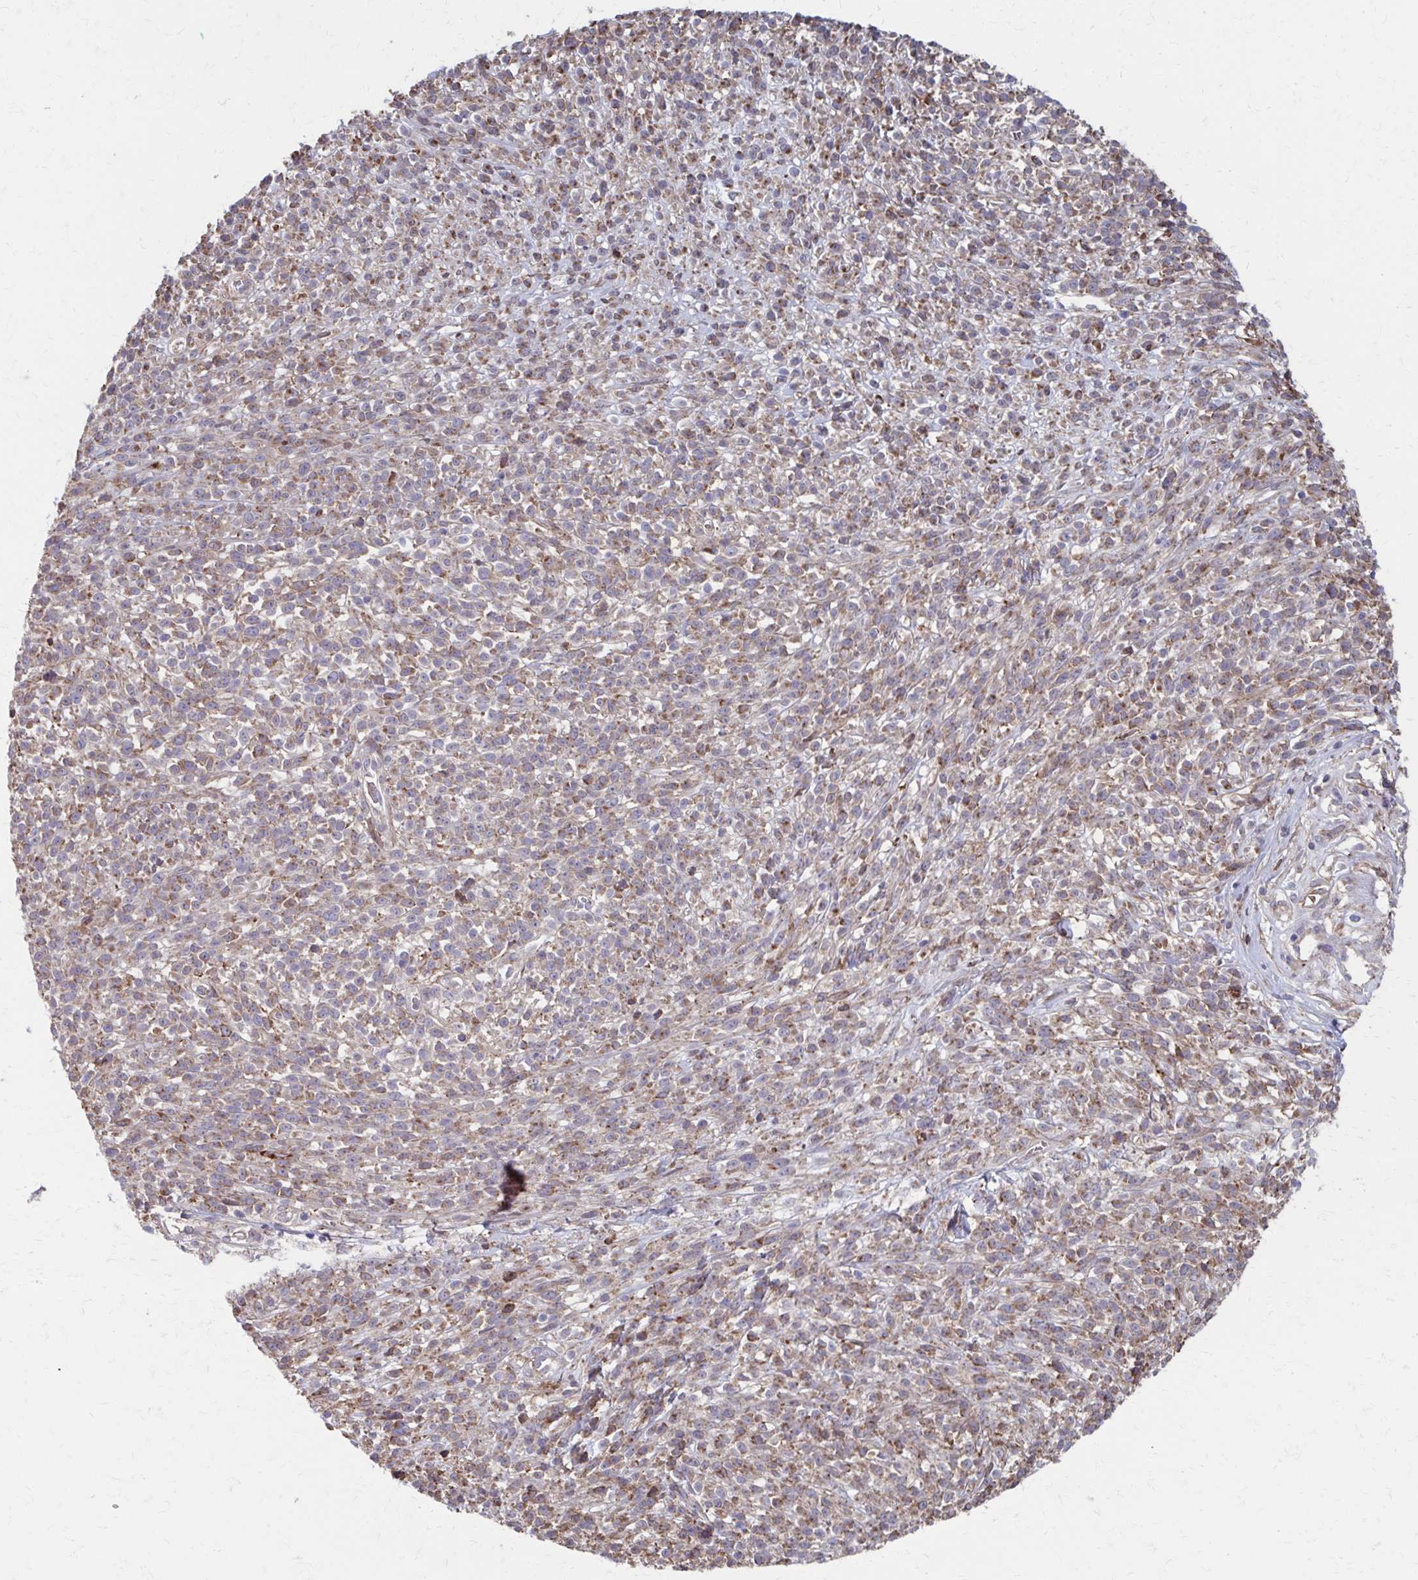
{"staining": {"intensity": "weak", "quantity": ">75%", "location": "cytoplasmic/membranous"}, "tissue": "melanoma", "cell_type": "Tumor cells", "image_type": "cancer", "snomed": [{"axis": "morphology", "description": "Malignant melanoma, NOS"}, {"axis": "topography", "description": "Skin"}, {"axis": "topography", "description": "Skin of trunk"}], "caption": "Immunohistochemical staining of malignant melanoma reveals weak cytoplasmic/membranous protein positivity in approximately >75% of tumor cells. The staining is performed using DAB brown chromogen to label protein expression. The nuclei are counter-stained blue using hematoxylin.", "gene": "MMP14", "patient": {"sex": "male", "age": 74}}